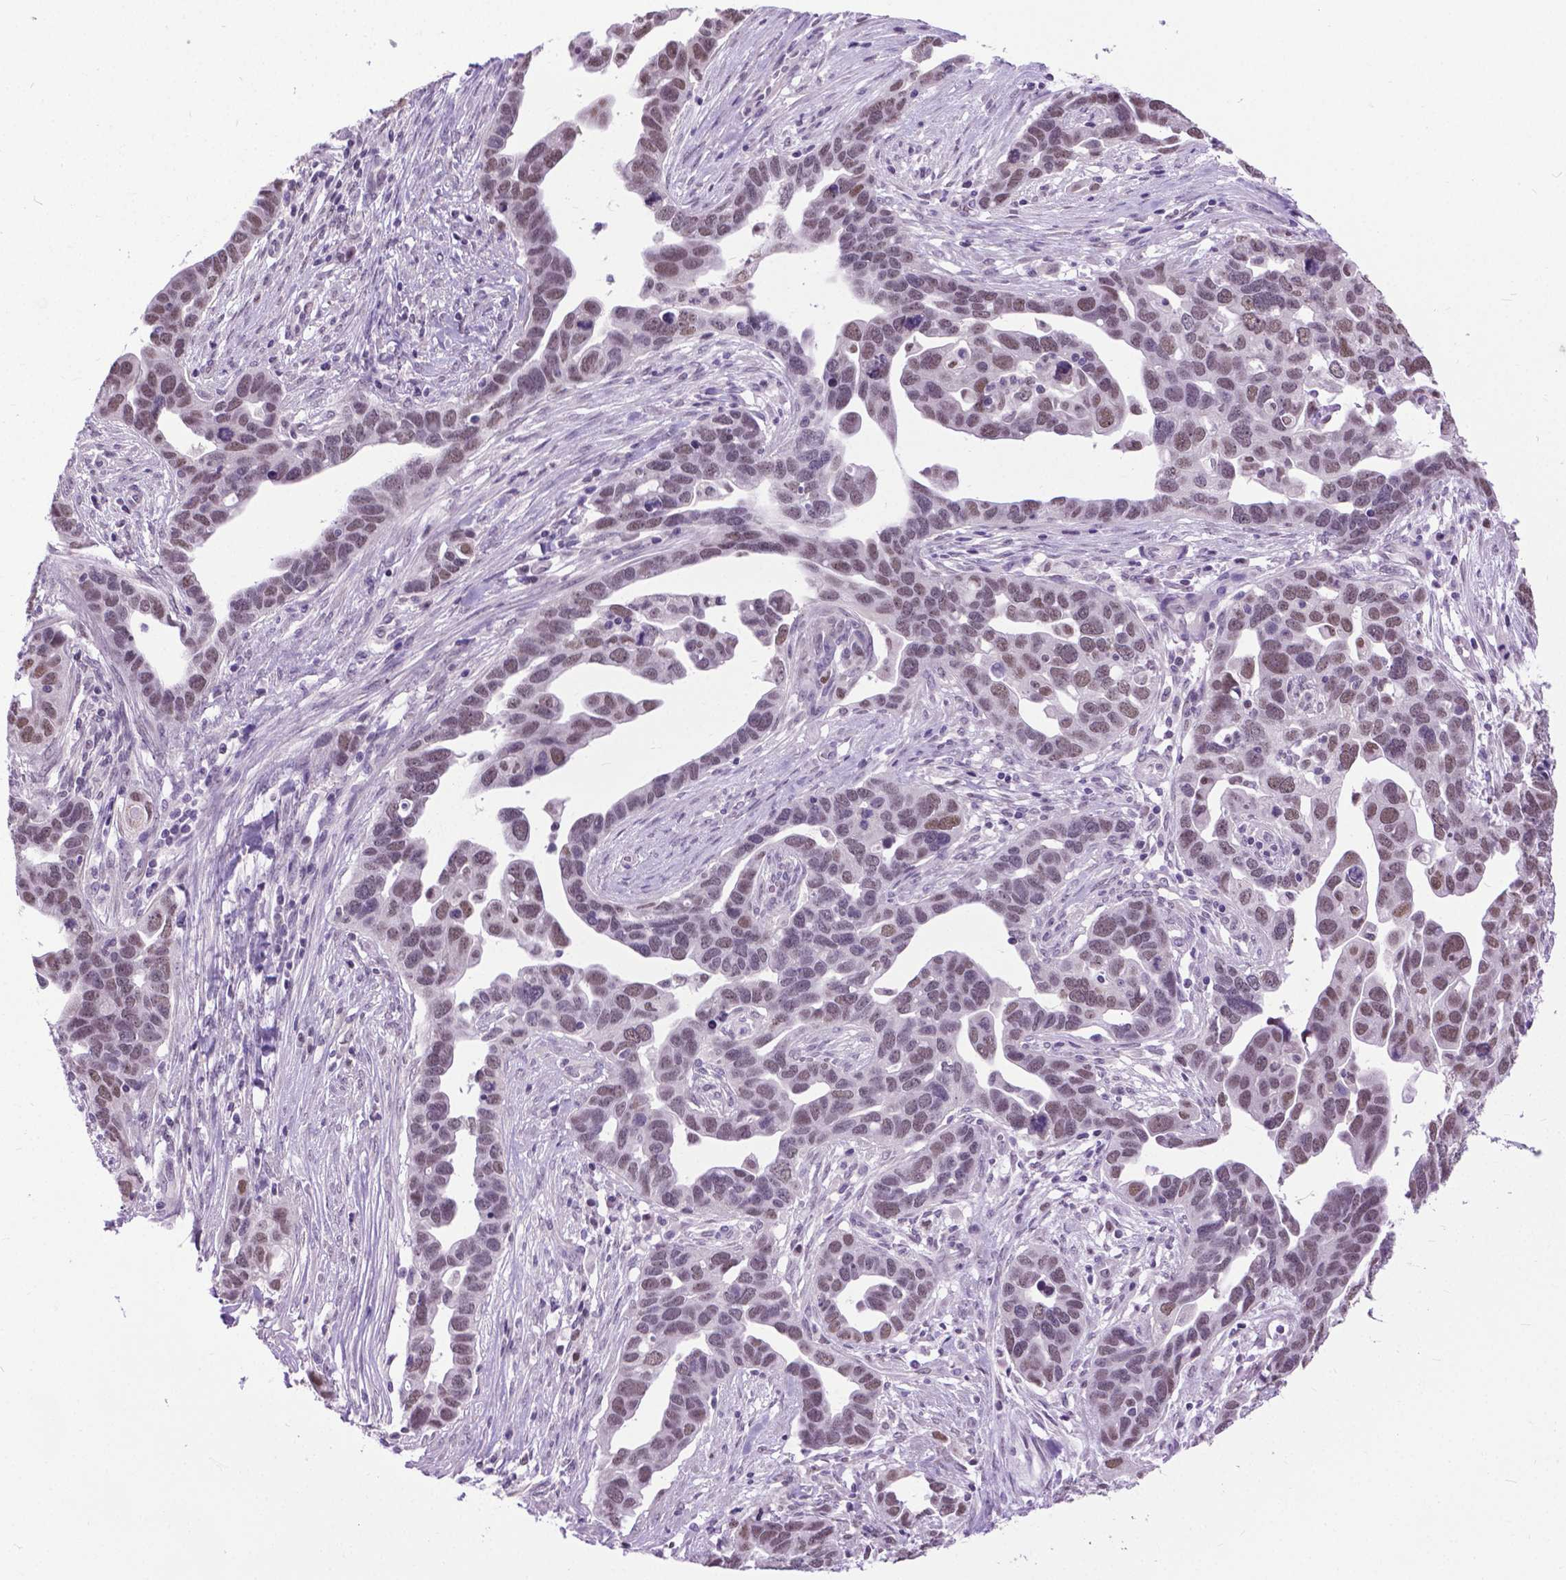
{"staining": {"intensity": "moderate", "quantity": "25%-75%", "location": "cytoplasmic/membranous"}, "tissue": "ovarian cancer", "cell_type": "Tumor cells", "image_type": "cancer", "snomed": [{"axis": "morphology", "description": "Cystadenocarcinoma, serous, NOS"}, {"axis": "topography", "description": "Ovary"}], "caption": "Moderate cytoplasmic/membranous expression for a protein is present in approximately 25%-75% of tumor cells of ovarian cancer (serous cystadenocarcinoma) using IHC.", "gene": "APCDD1L", "patient": {"sex": "female", "age": 54}}